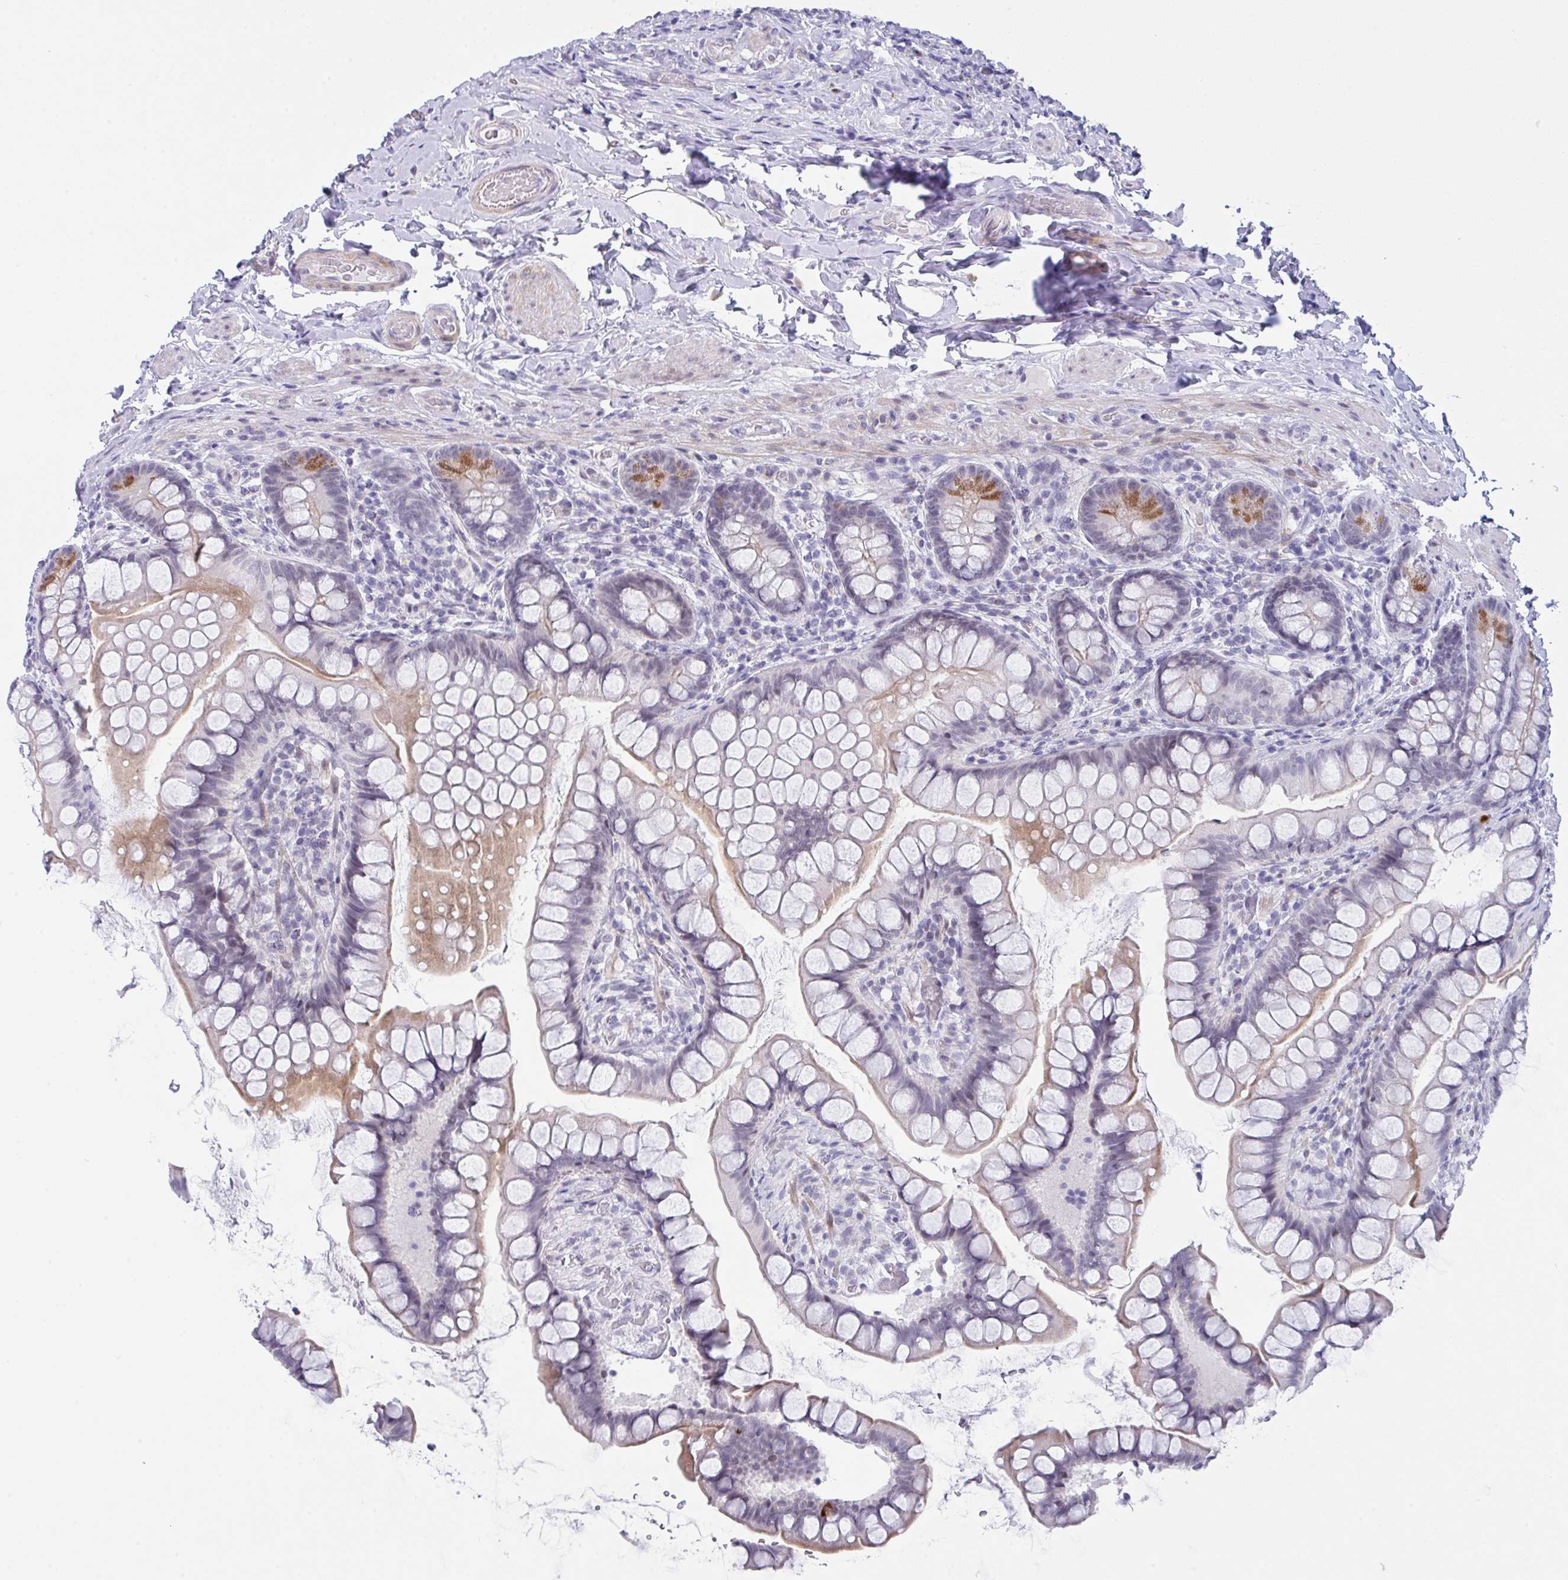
{"staining": {"intensity": "strong", "quantity": "<25%", "location": "cytoplasmic/membranous"}, "tissue": "small intestine", "cell_type": "Glandular cells", "image_type": "normal", "snomed": [{"axis": "morphology", "description": "Normal tissue, NOS"}, {"axis": "topography", "description": "Small intestine"}], "caption": "The immunohistochemical stain labels strong cytoplasmic/membranous staining in glandular cells of unremarkable small intestine.", "gene": "FBXL22", "patient": {"sex": "male", "age": 70}}